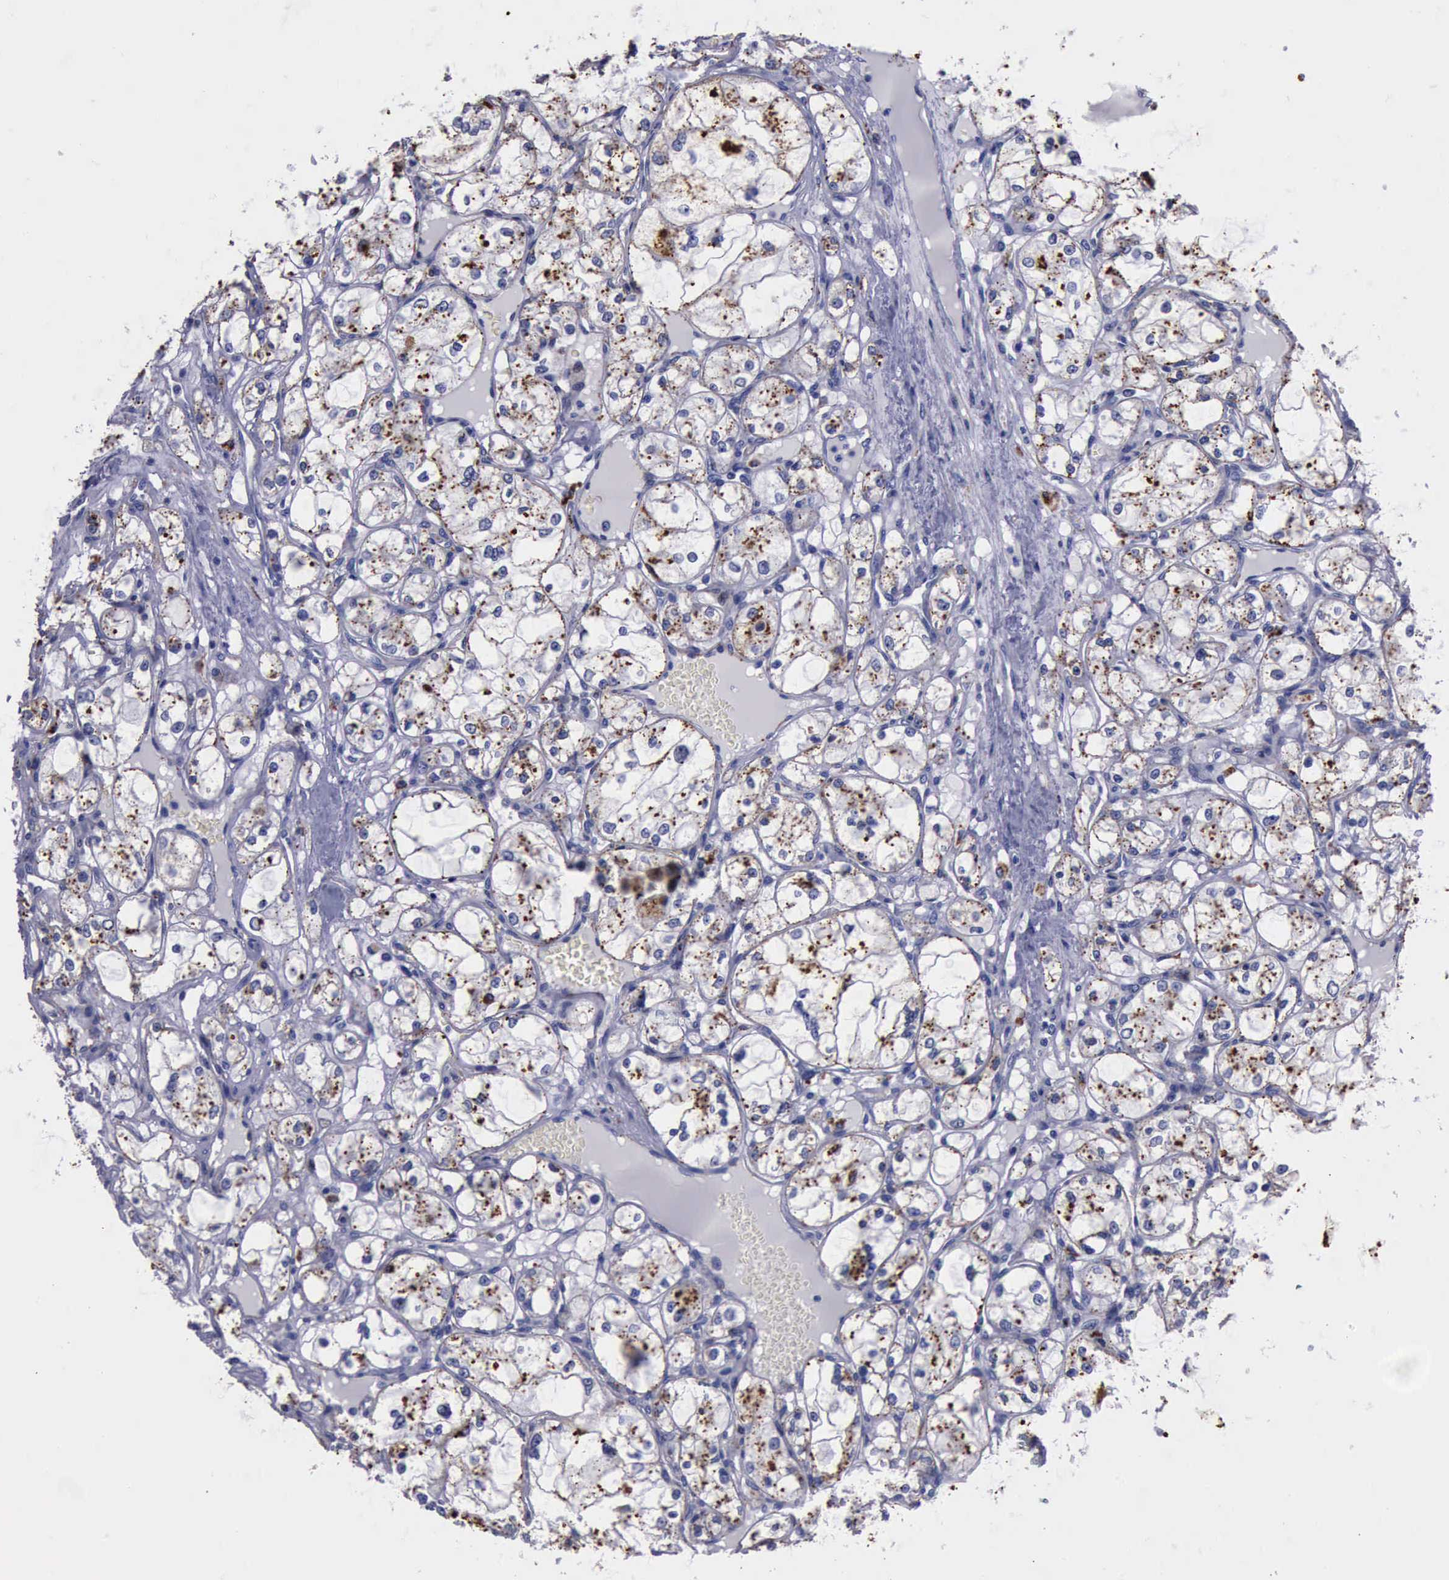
{"staining": {"intensity": "weak", "quantity": "25%-75%", "location": "cytoplasmic/membranous"}, "tissue": "renal cancer", "cell_type": "Tumor cells", "image_type": "cancer", "snomed": [{"axis": "morphology", "description": "Adenocarcinoma, NOS"}, {"axis": "topography", "description": "Kidney"}], "caption": "An image of renal cancer (adenocarcinoma) stained for a protein demonstrates weak cytoplasmic/membranous brown staining in tumor cells. The staining is performed using DAB brown chromogen to label protein expression. The nuclei are counter-stained blue using hematoxylin.", "gene": "CTSD", "patient": {"sex": "male", "age": 61}}